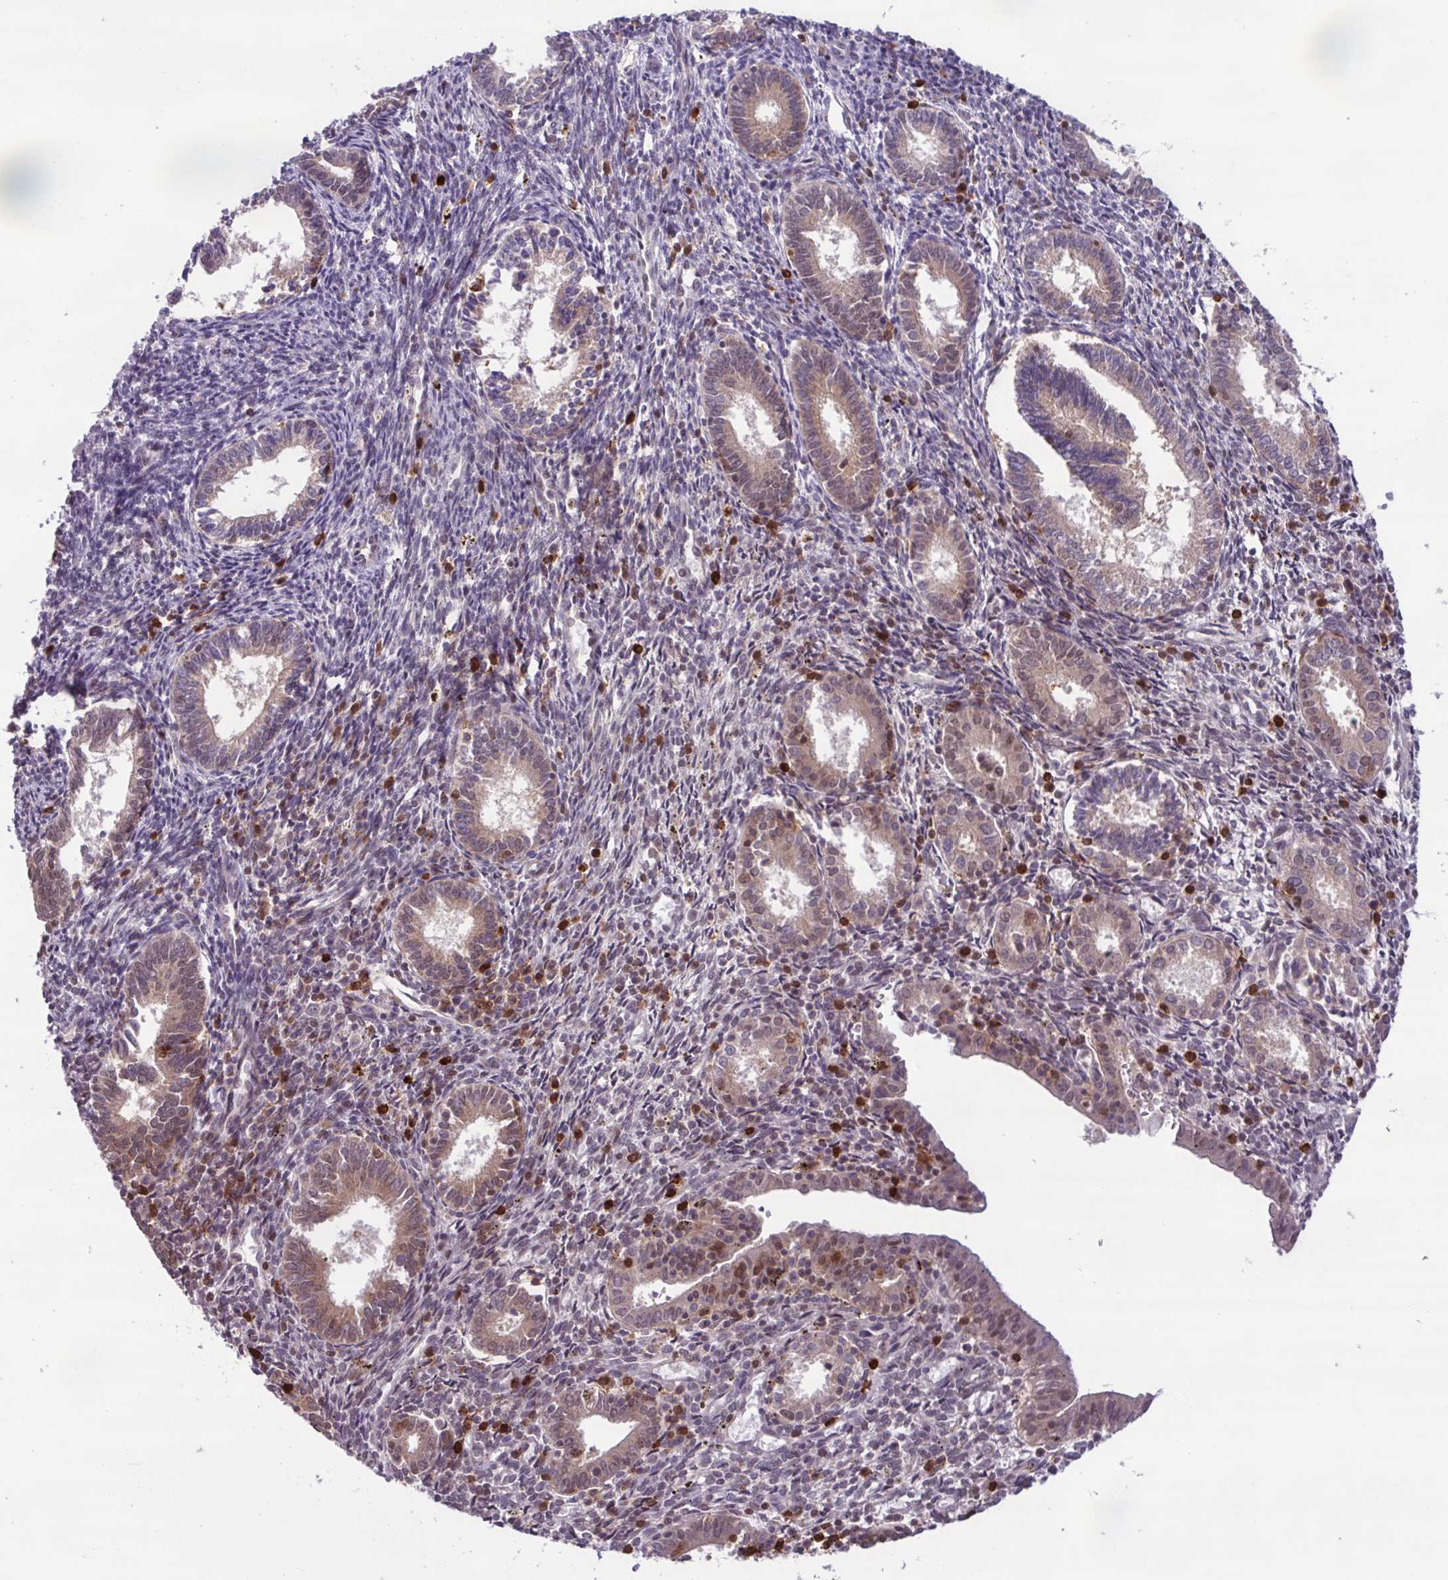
{"staining": {"intensity": "moderate", "quantity": "<25%", "location": "nuclear"}, "tissue": "endometrium", "cell_type": "Cells in endometrial stroma", "image_type": "normal", "snomed": [{"axis": "morphology", "description": "Normal tissue, NOS"}, {"axis": "topography", "description": "Endometrium"}], "caption": "Moderate nuclear positivity is appreciated in about <25% of cells in endometrial stroma in normal endometrium. Using DAB (3,3'-diaminobenzidine) (brown) and hematoxylin (blue) stains, captured at high magnification using brightfield microscopy.", "gene": "BRD3", "patient": {"sex": "female", "age": 41}}